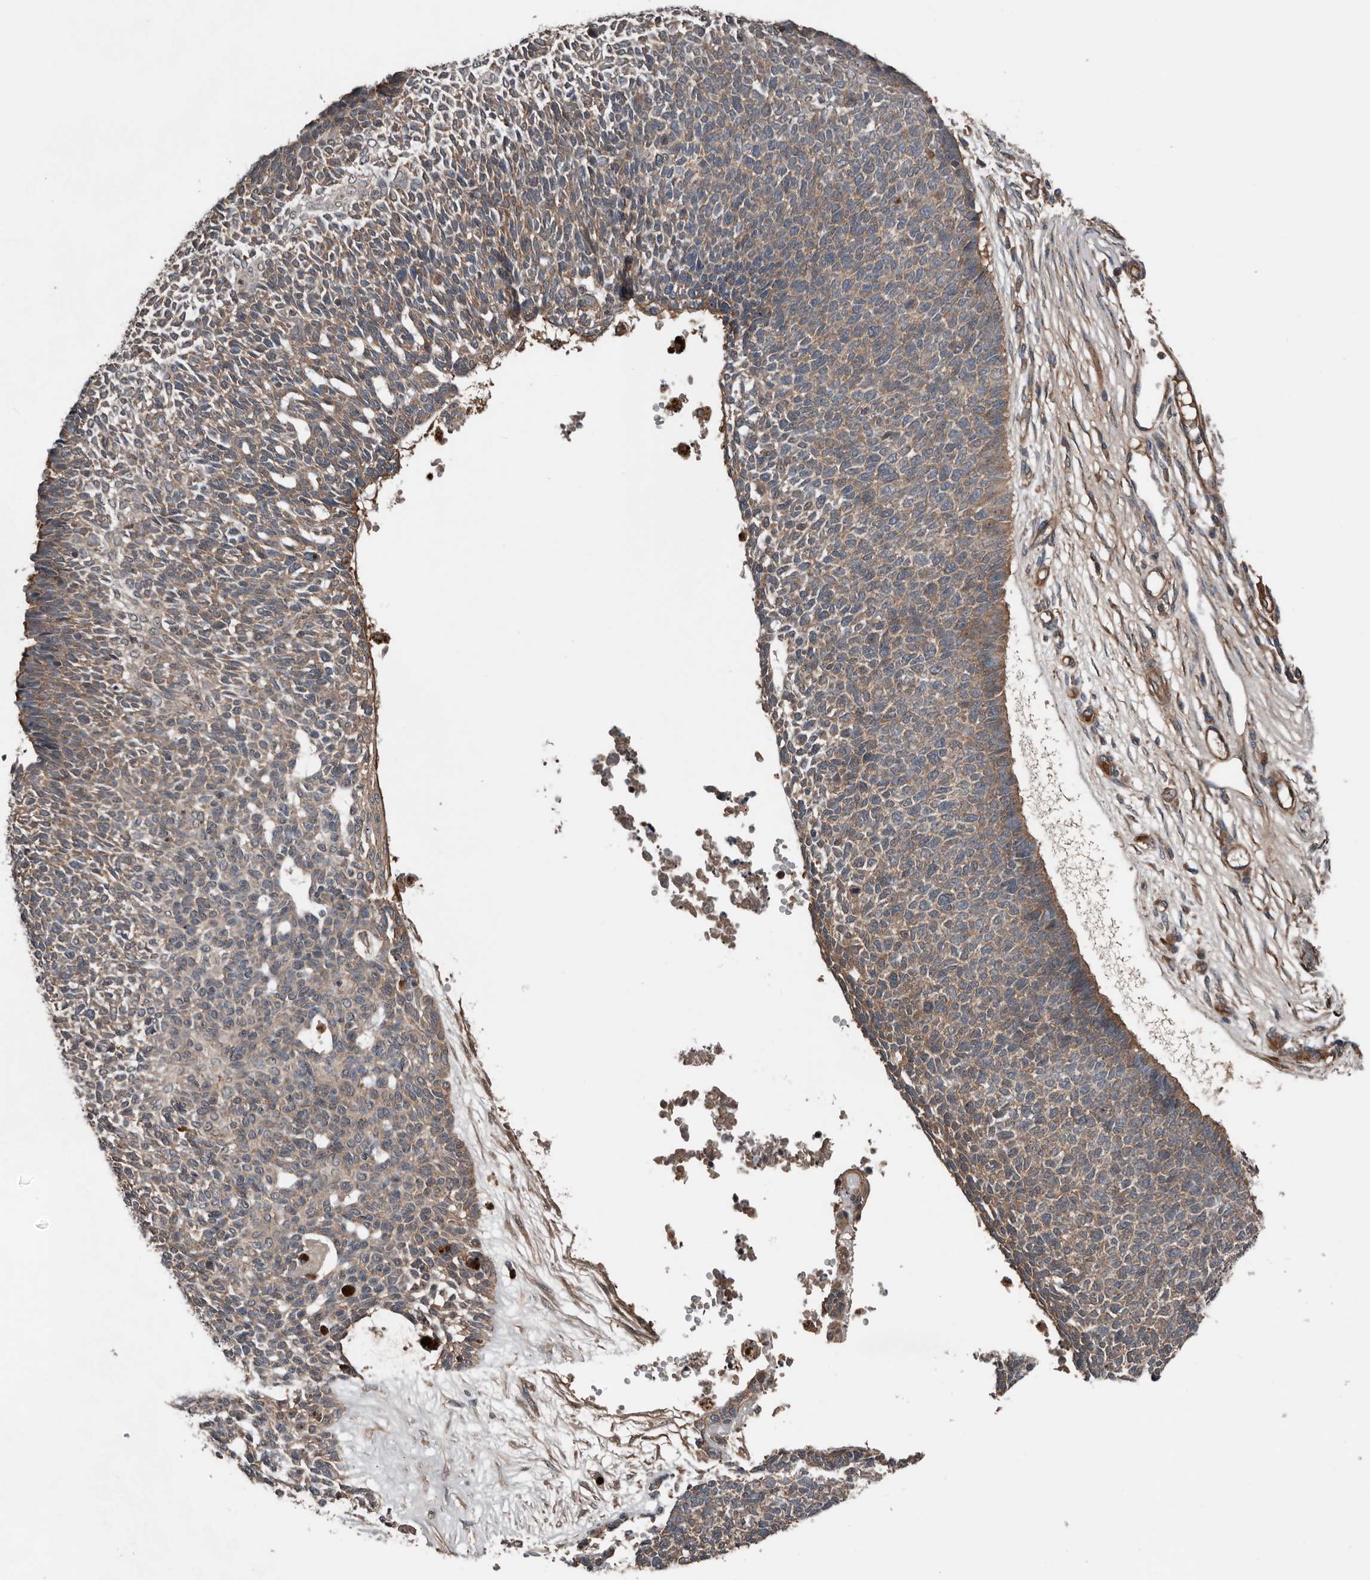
{"staining": {"intensity": "weak", "quantity": "25%-75%", "location": "cytoplasmic/membranous"}, "tissue": "skin cancer", "cell_type": "Tumor cells", "image_type": "cancer", "snomed": [{"axis": "morphology", "description": "Basal cell carcinoma"}, {"axis": "topography", "description": "Skin"}], "caption": "Immunohistochemistry (DAB) staining of skin cancer demonstrates weak cytoplasmic/membranous protein expression in about 25%-75% of tumor cells.", "gene": "DNAJB4", "patient": {"sex": "female", "age": 84}}